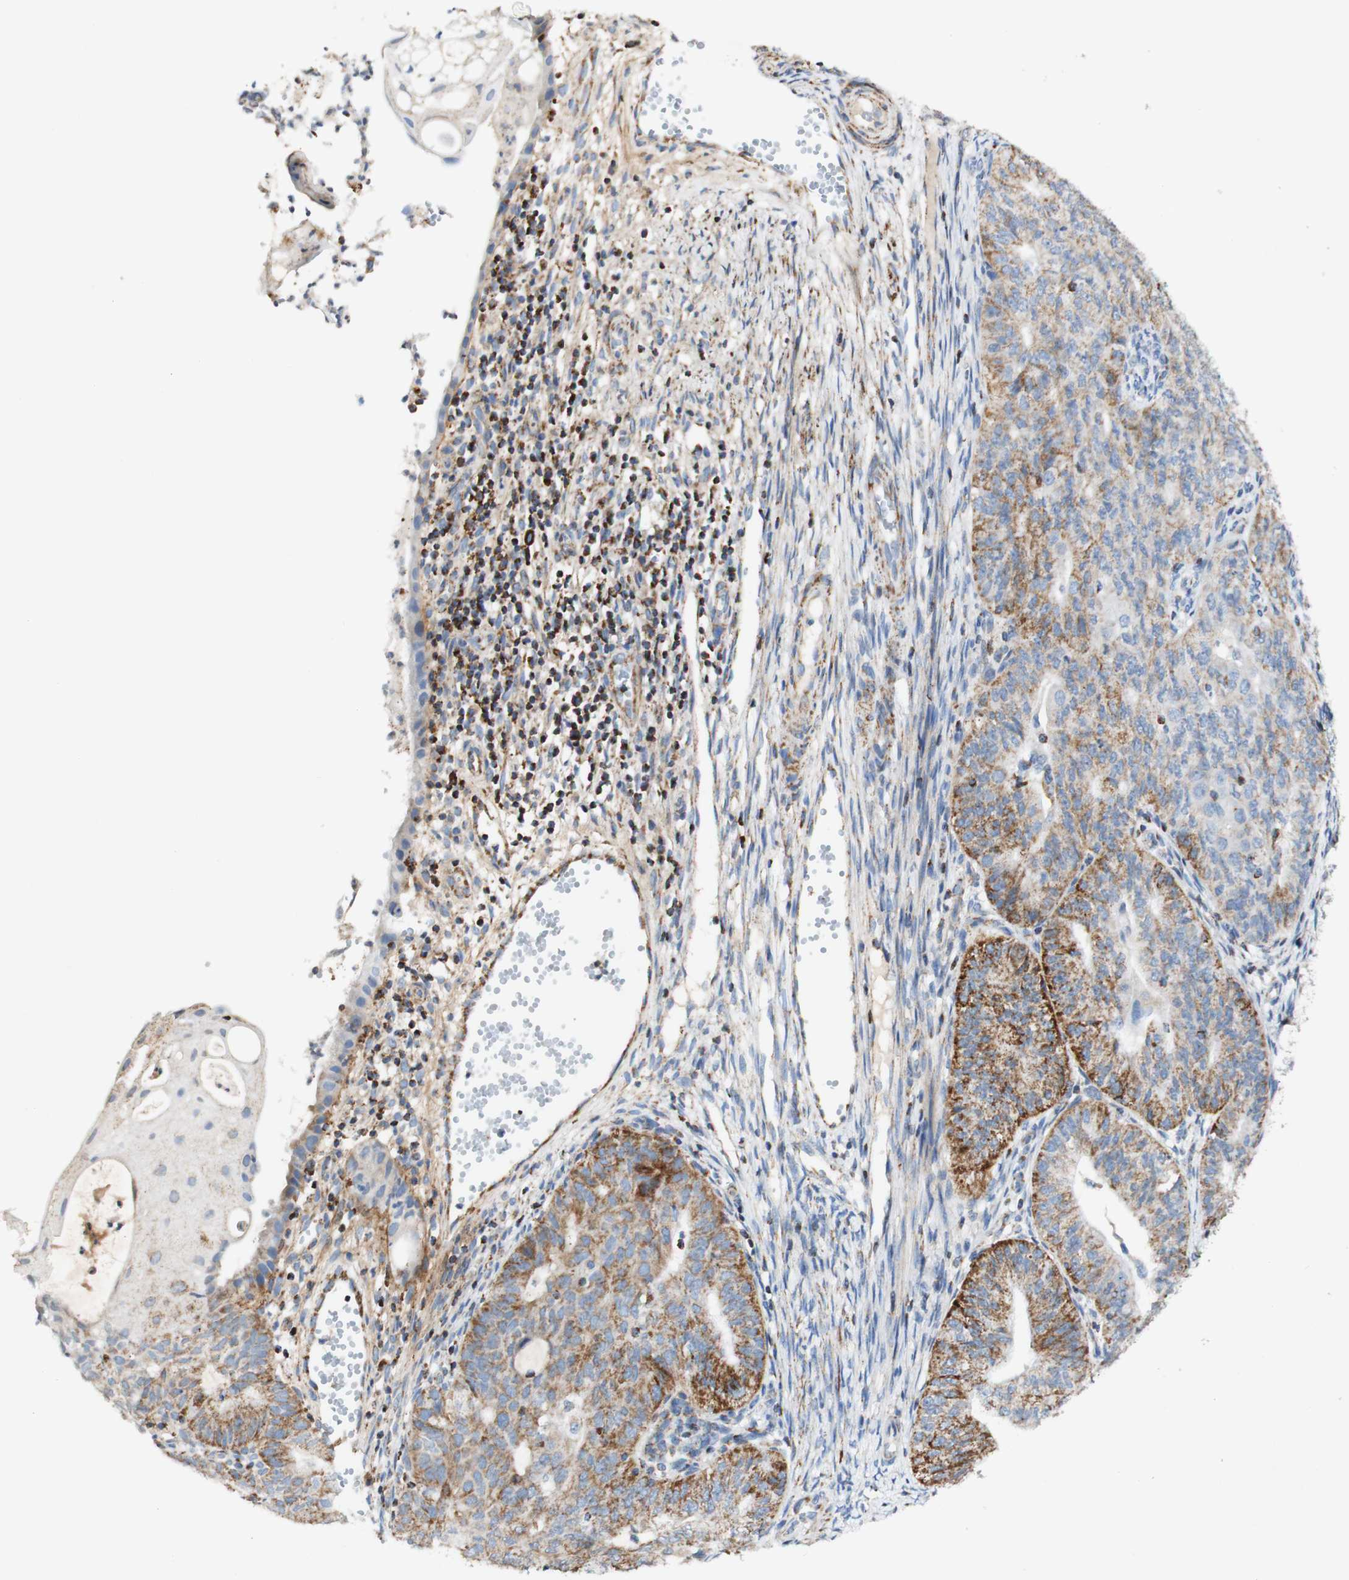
{"staining": {"intensity": "moderate", "quantity": "25%-75%", "location": "cytoplasmic/membranous"}, "tissue": "endometrial cancer", "cell_type": "Tumor cells", "image_type": "cancer", "snomed": [{"axis": "morphology", "description": "Adenocarcinoma, NOS"}, {"axis": "topography", "description": "Endometrium"}], "caption": "Human endometrial cancer (adenocarcinoma) stained for a protein (brown) demonstrates moderate cytoplasmic/membranous positive staining in approximately 25%-75% of tumor cells.", "gene": "OXCT1", "patient": {"sex": "female", "age": 32}}